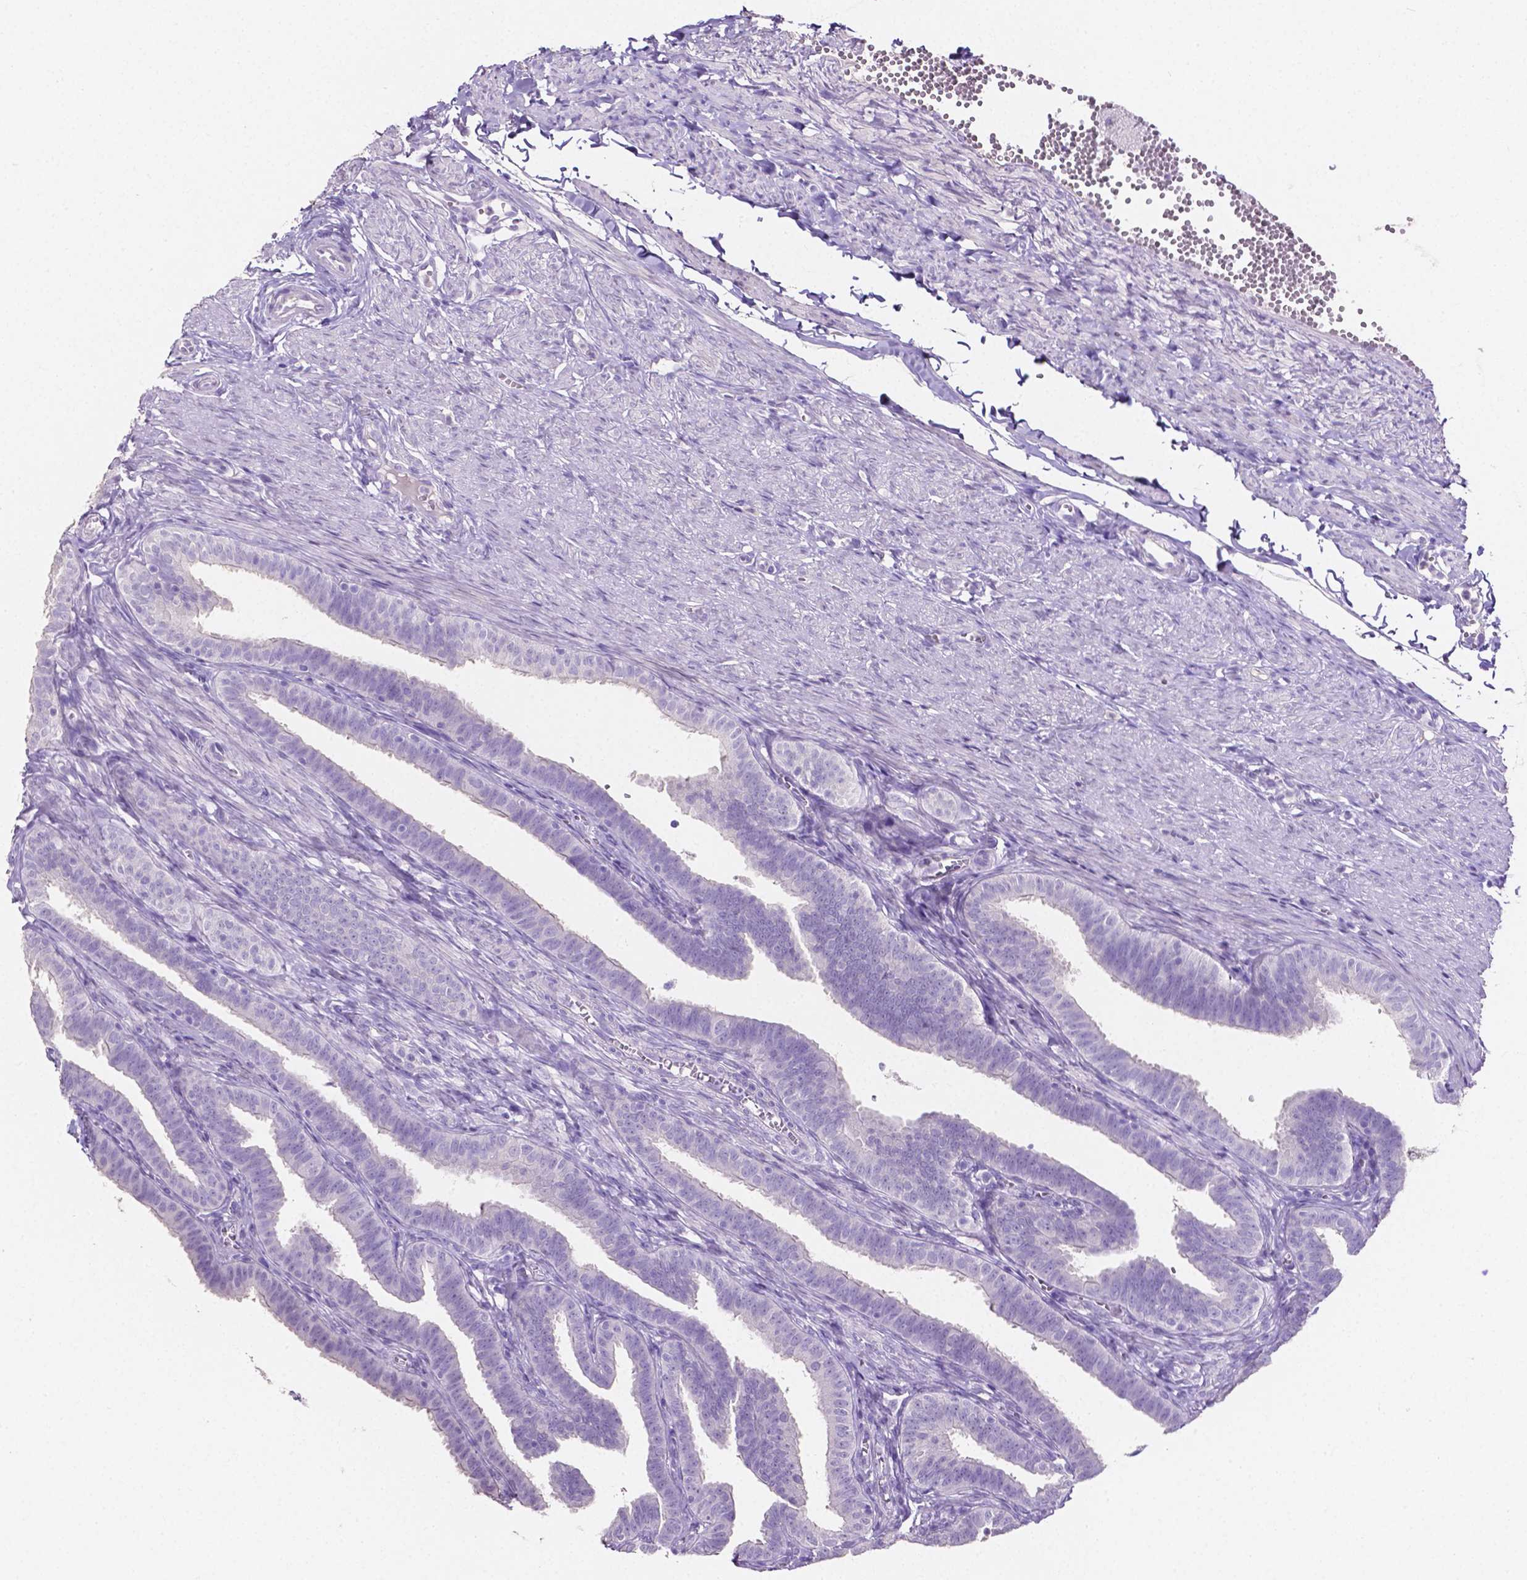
{"staining": {"intensity": "negative", "quantity": "none", "location": "none"}, "tissue": "fallopian tube", "cell_type": "Glandular cells", "image_type": "normal", "snomed": [{"axis": "morphology", "description": "Normal tissue, NOS"}, {"axis": "topography", "description": "Fallopian tube"}], "caption": "IHC photomicrograph of benign fallopian tube: human fallopian tube stained with DAB (3,3'-diaminobenzidine) exhibits no significant protein positivity in glandular cells.", "gene": "SLC22A2", "patient": {"sex": "female", "age": 25}}